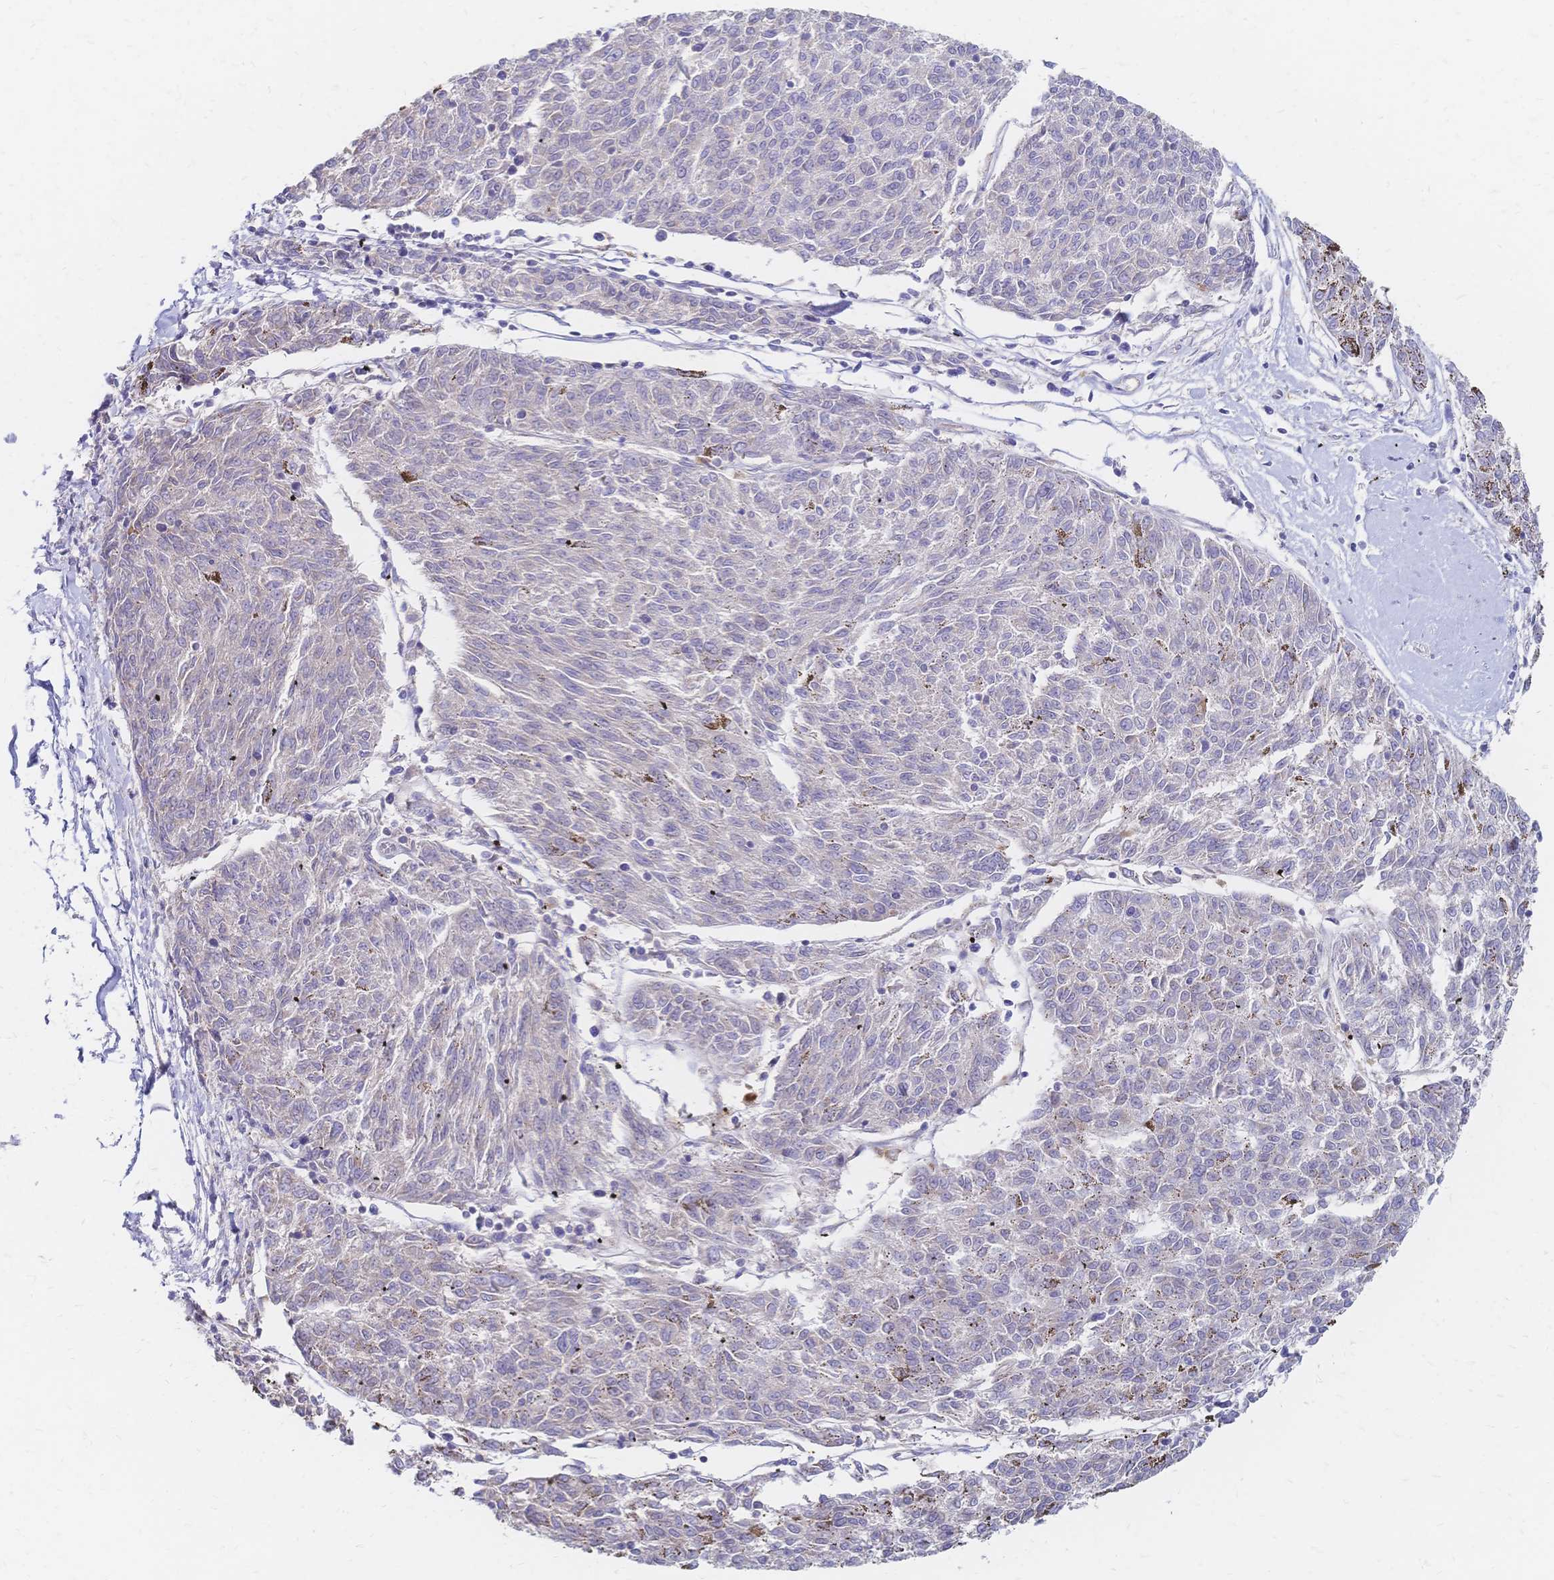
{"staining": {"intensity": "negative", "quantity": "none", "location": "none"}, "tissue": "melanoma", "cell_type": "Tumor cells", "image_type": "cancer", "snomed": [{"axis": "morphology", "description": "Malignant melanoma, NOS"}, {"axis": "topography", "description": "Skin"}], "caption": "IHC of malignant melanoma shows no staining in tumor cells.", "gene": "VWC2L", "patient": {"sex": "female", "age": 72}}